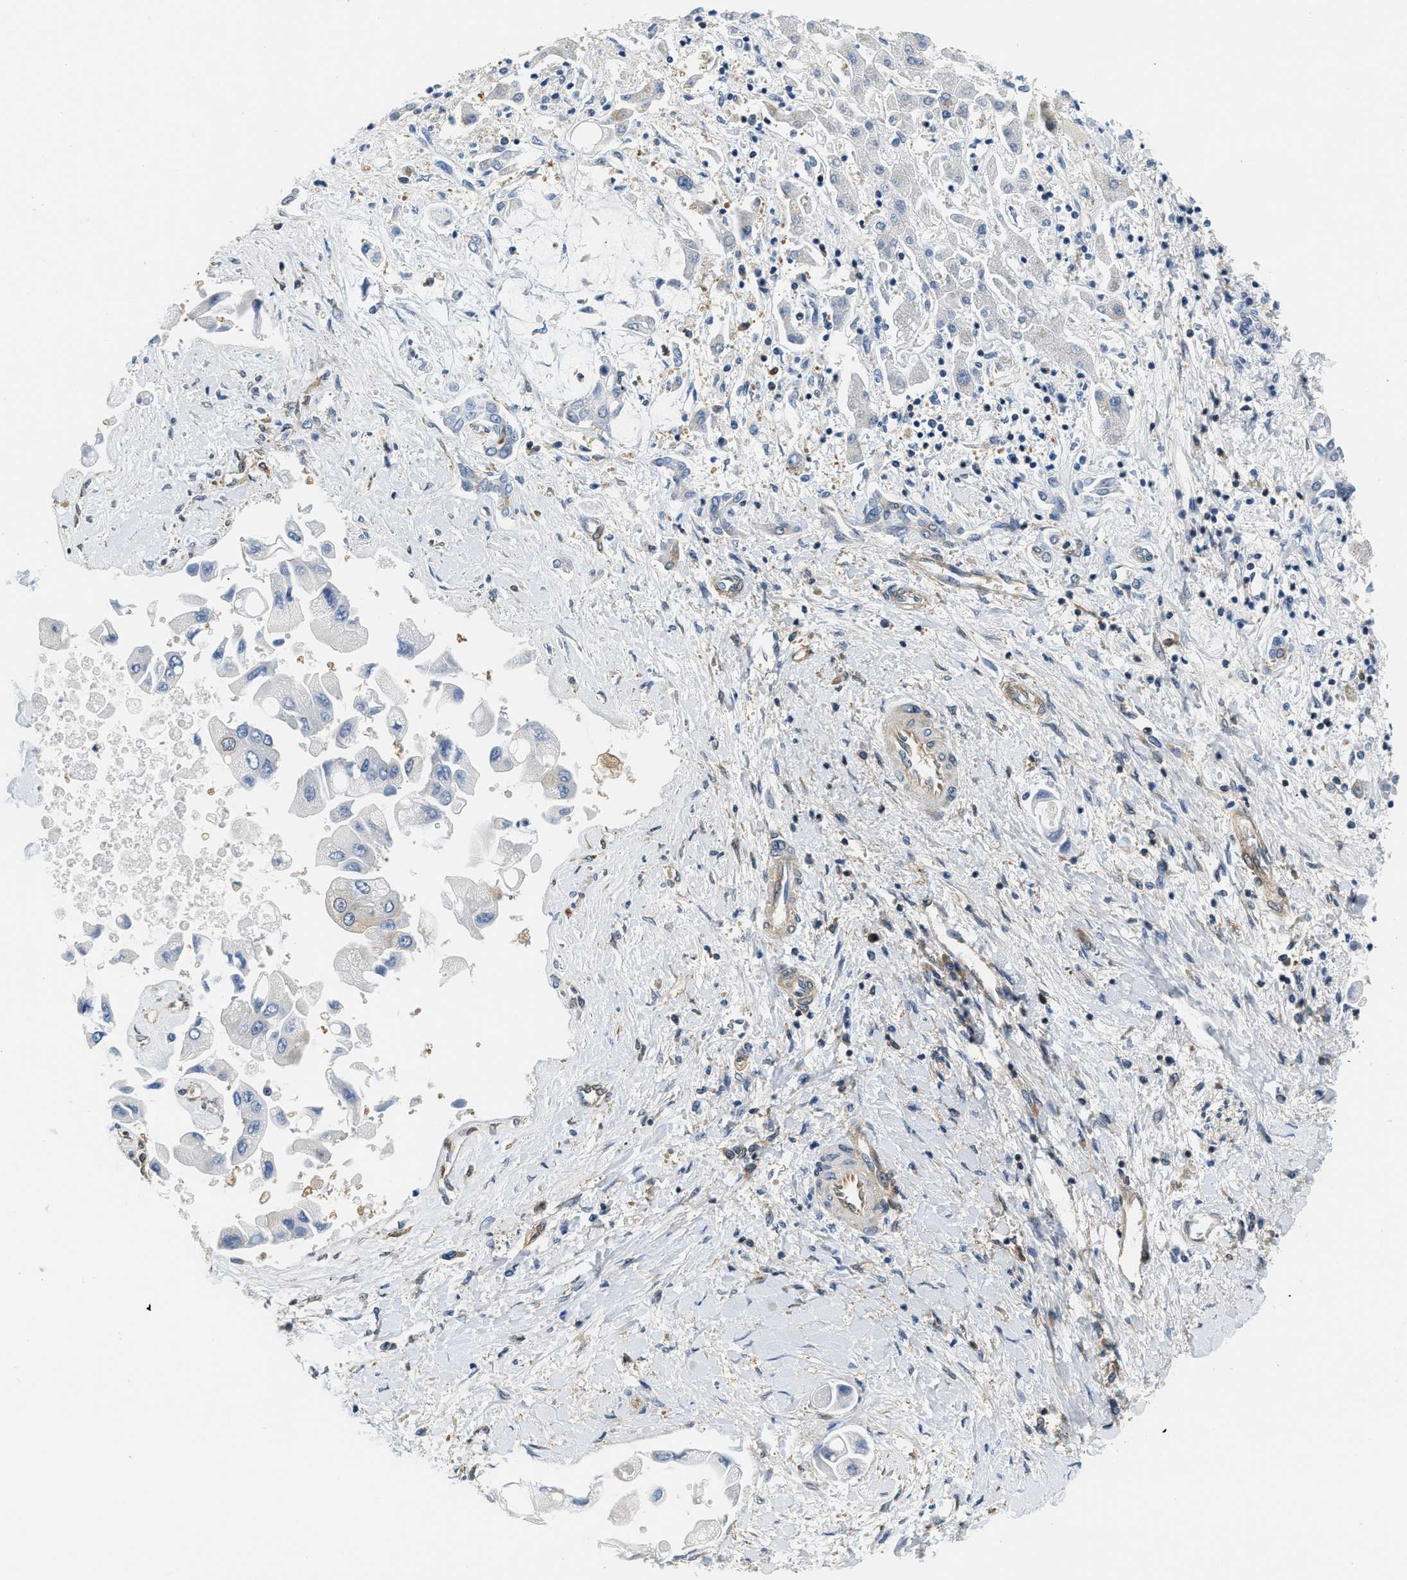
{"staining": {"intensity": "negative", "quantity": "none", "location": "none"}, "tissue": "liver cancer", "cell_type": "Tumor cells", "image_type": "cancer", "snomed": [{"axis": "morphology", "description": "Cholangiocarcinoma"}, {"axis": "topography", "description": "Liver"}], "caption": "Liver cancer stained for a protein using immunohistochemistry (IHC) displays no expression tumor cells.", "gene": "EIF4EBP2", "patient": {"sex": "male", "age": 50}}